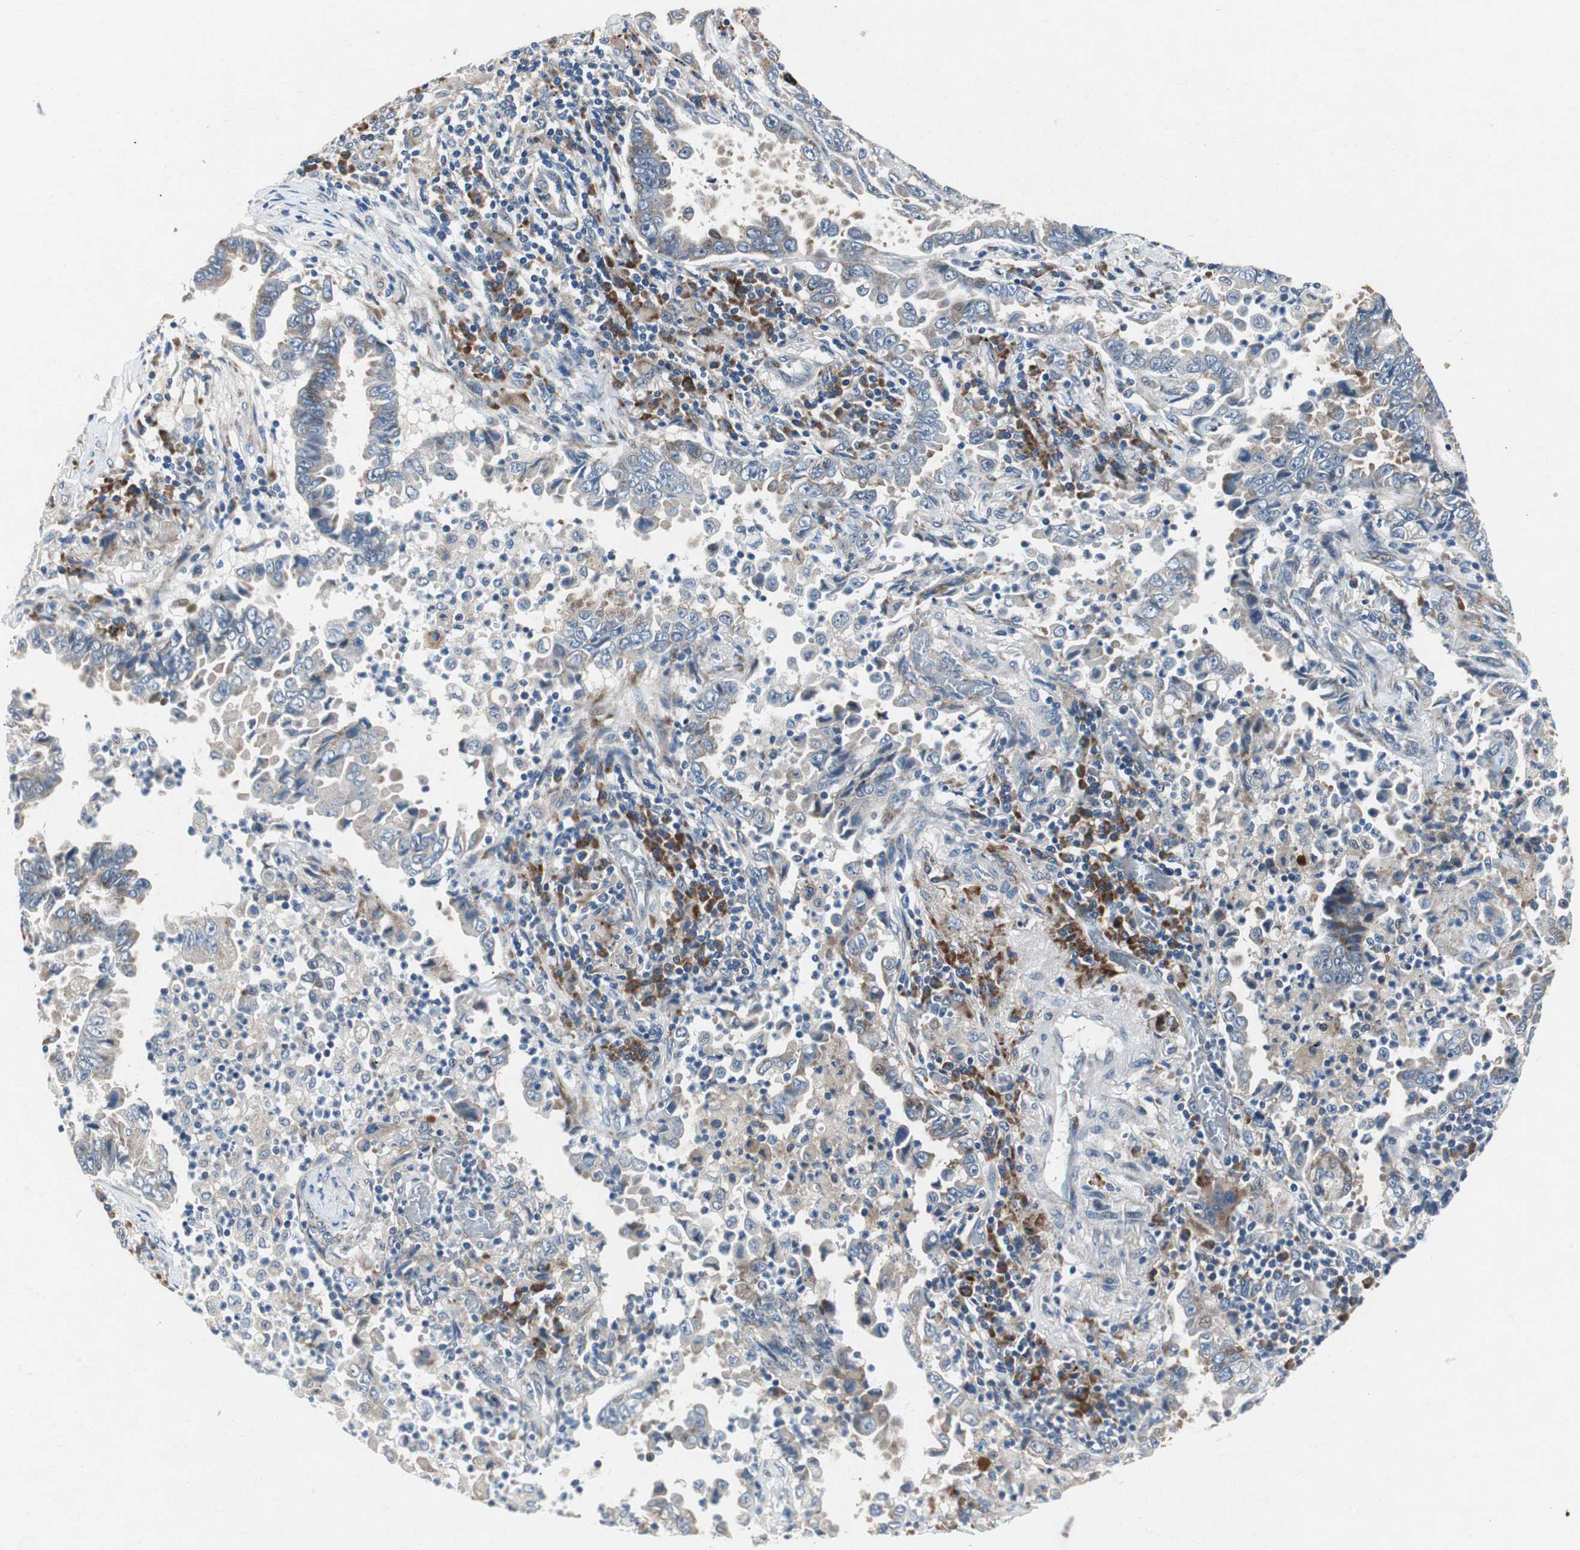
{"staining": {"intensity": "weak", "quantity": "<25%", "location": "cytoplasmic/membranous,nuclear"}, "tissue": "lung cancer", "cell_type": "Tumor cells", "image_type": "cancer", "snomed": [{"axis": "morphology", "description": "Normal tissue, NOS"}, {"axis": "morphology", "description": "Inflammation, NOS"}, {"axis": "morphology", "description": "Adenocarcinoma, NOS"}, {"axis": "topography", "description": "Lung"}], "caption": "IHC micrograph of neoplastic tissue: lung cancer stained with DAB reveals no significant protein expression in tumor cells.", "gene": "RPL35", "patient": {"sex": "female", "age": 64}}